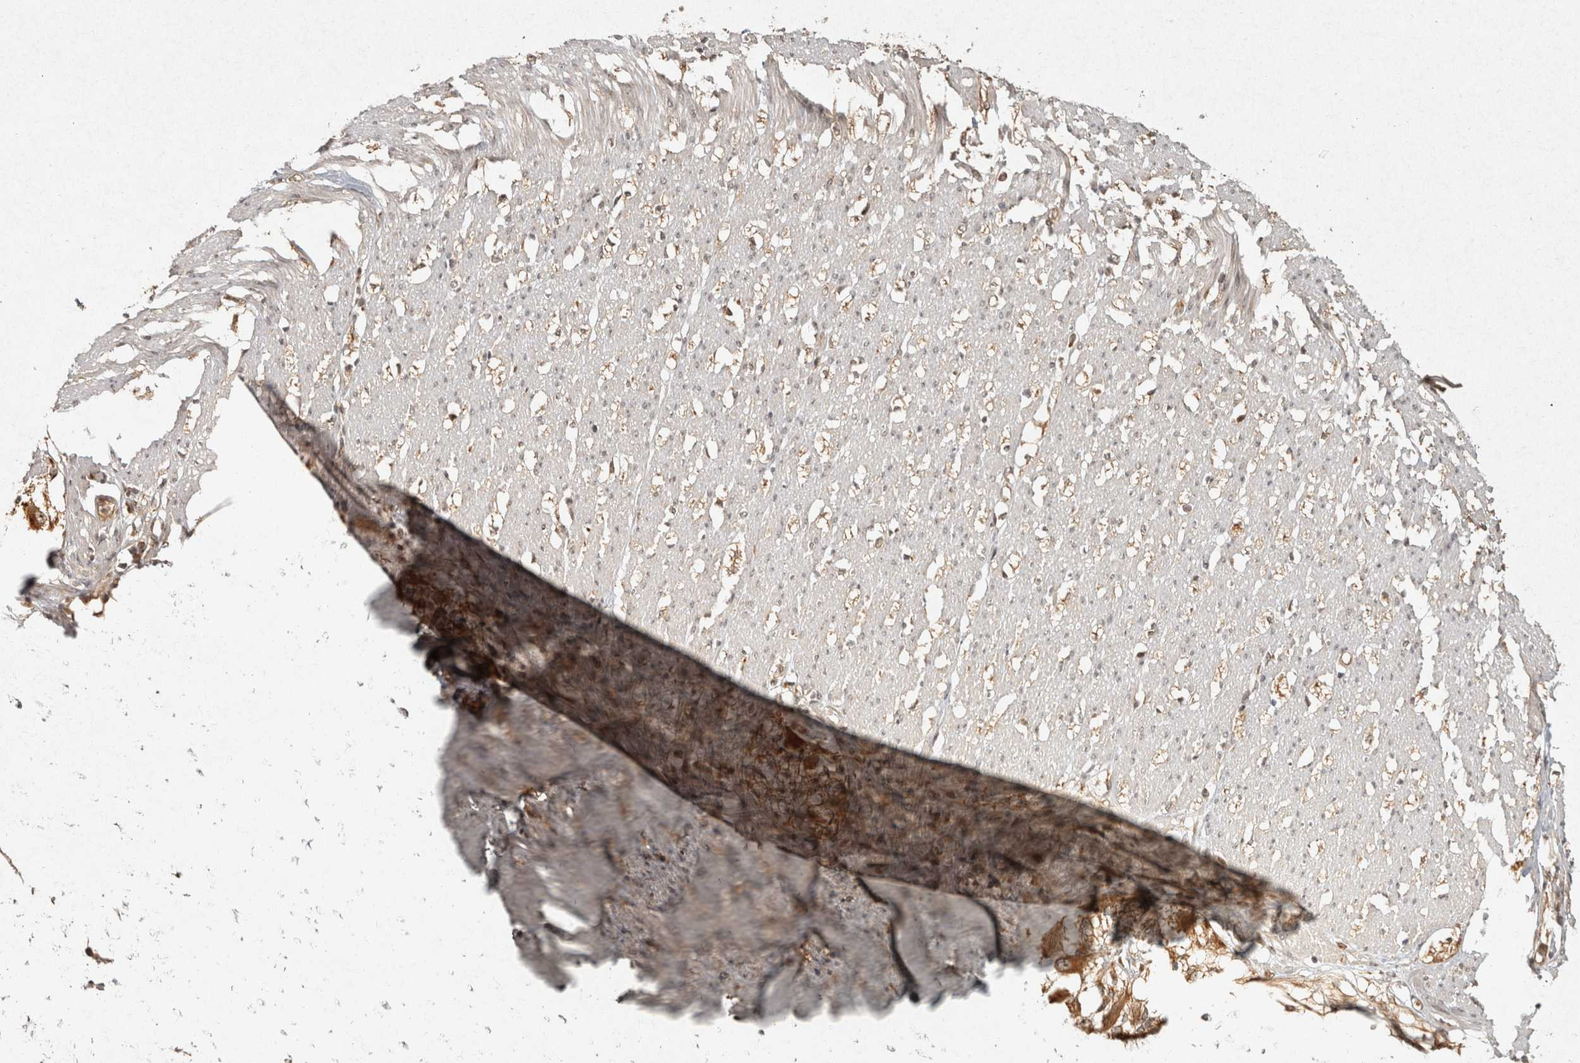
{"staining": {"intensity": "weak", "quantity": "25%-75%", "location": "cytoplasmic/membranous,nuclear"}, "tissue": "smooth muscle", "cell_type": "Smooth muscle cells", "image_type": "normal", "snomed": [{"axis": "morphology", "description": "Normal tissue, NOS"}, {"axis": "morphology", "description": "Adenocarcinoma, NOS"}, {"axis": "topography", "description": "Colon"}, {"axis": "topography", "description": "Peripheral nerve tissue"}], "caption": "Smooth muscle stained with immunohistochemistry exhibits weak cytoplasmic/membranous,nuclear staining in about 25%-75% of smooth muscle cells. The staining was performed using DAB (3,3'-diaminobenzidine), with brown indicating positive protein expression. Nuclei are stained blue with hematoxylin.", "gene": "CAMSAP2", "patient": {"sex": "male", "age": 14}}